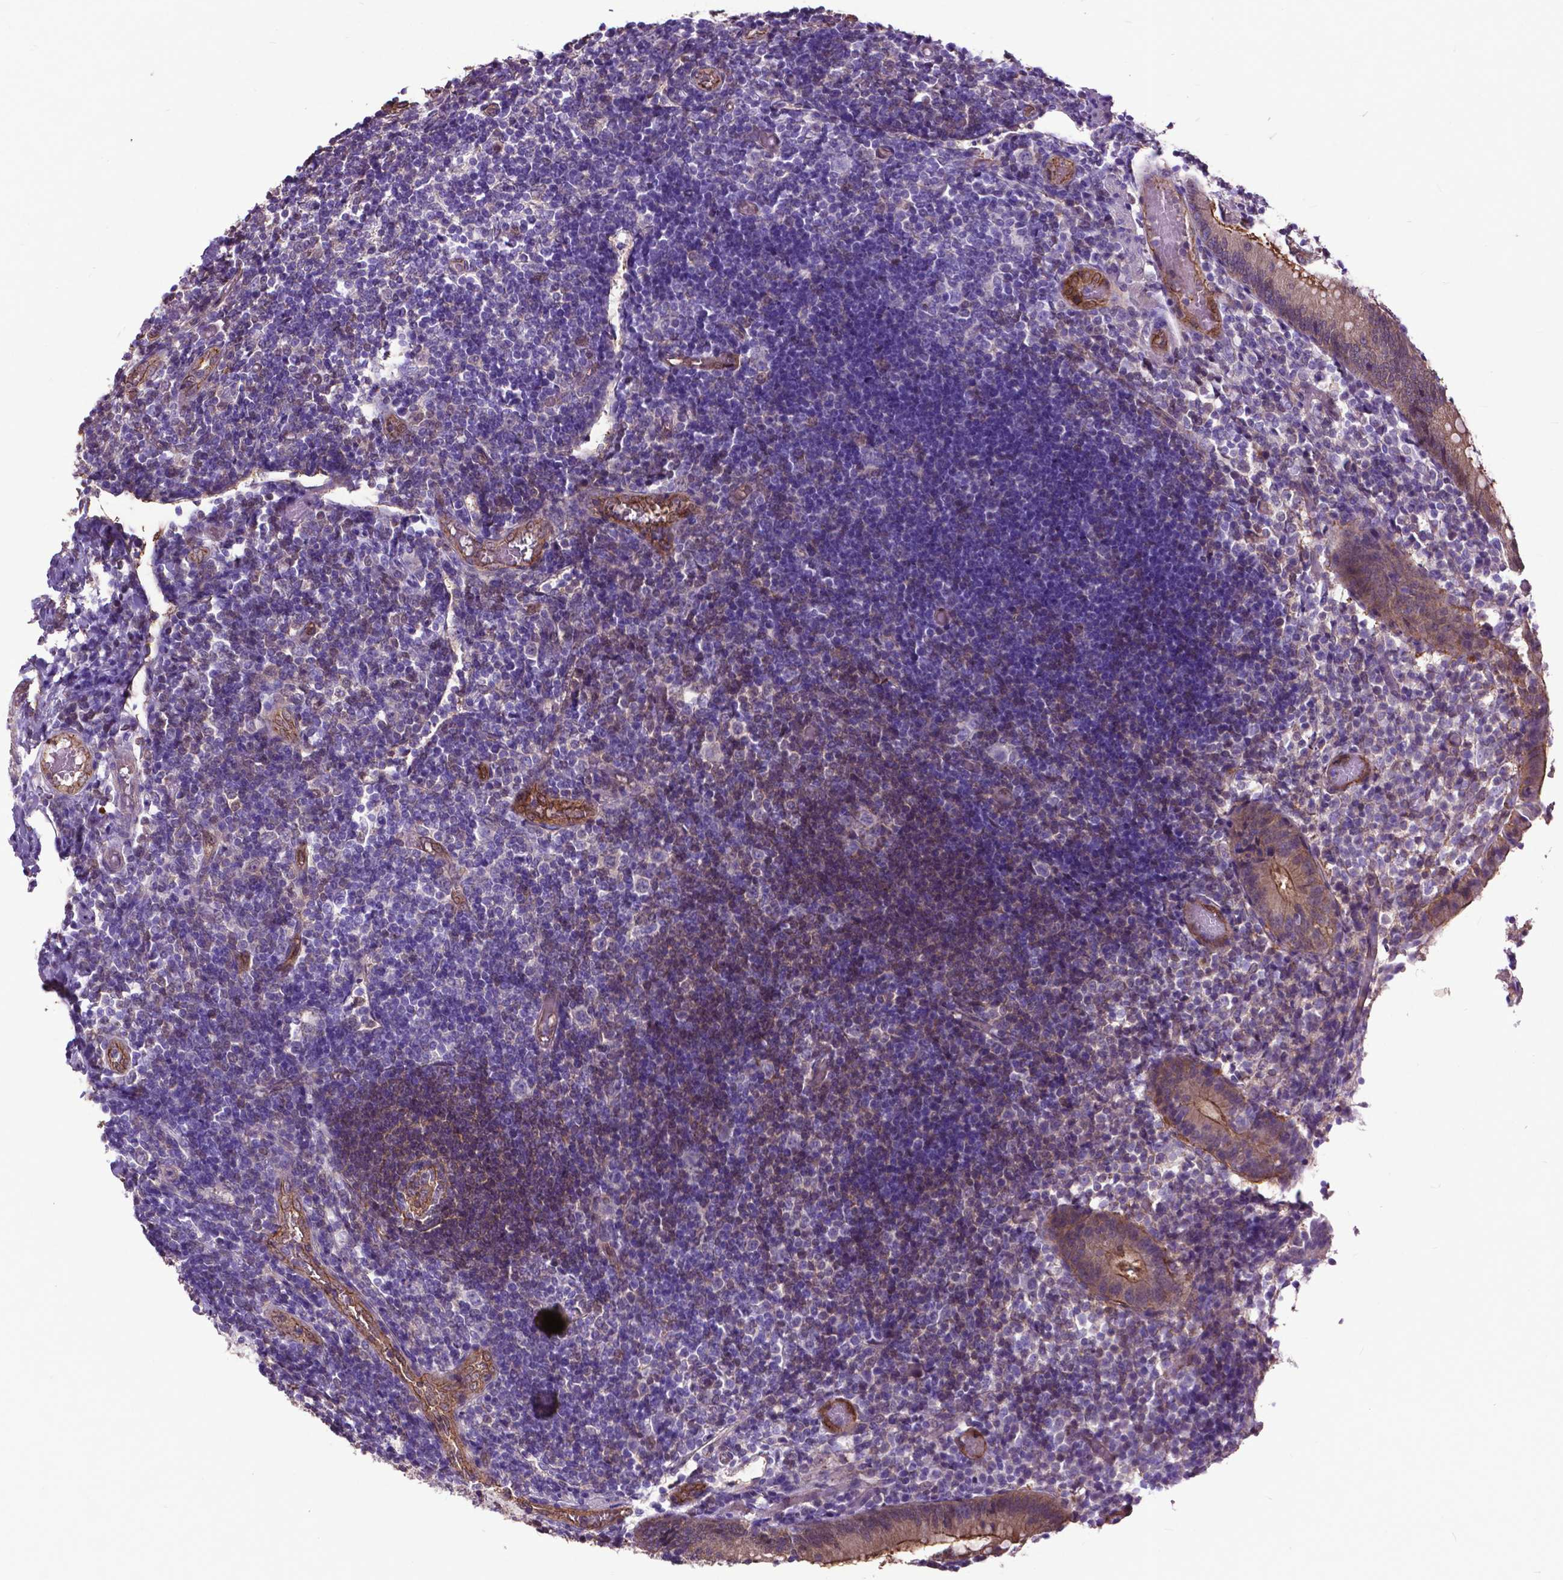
{"staining": {"intensity": "moderate", "quantity": ">75%", "location": "cytoplasmic/membranous"}, "tissue": "appendix", "cell_type": "Glandular cells", "image_type": "normal", "snomed": [{"axis": "morphology", "description": "Normal tissue, NOS"}, {"axis": "topography", "description": "Appendix"}], "caption": "A medium amount of moderate cytoplasmic/membranous staining is seen in approximately >75% of glandular cells in normal appendix.", "gene": "PDLIM1", "patient": {"sex": "female", "age": 32}}